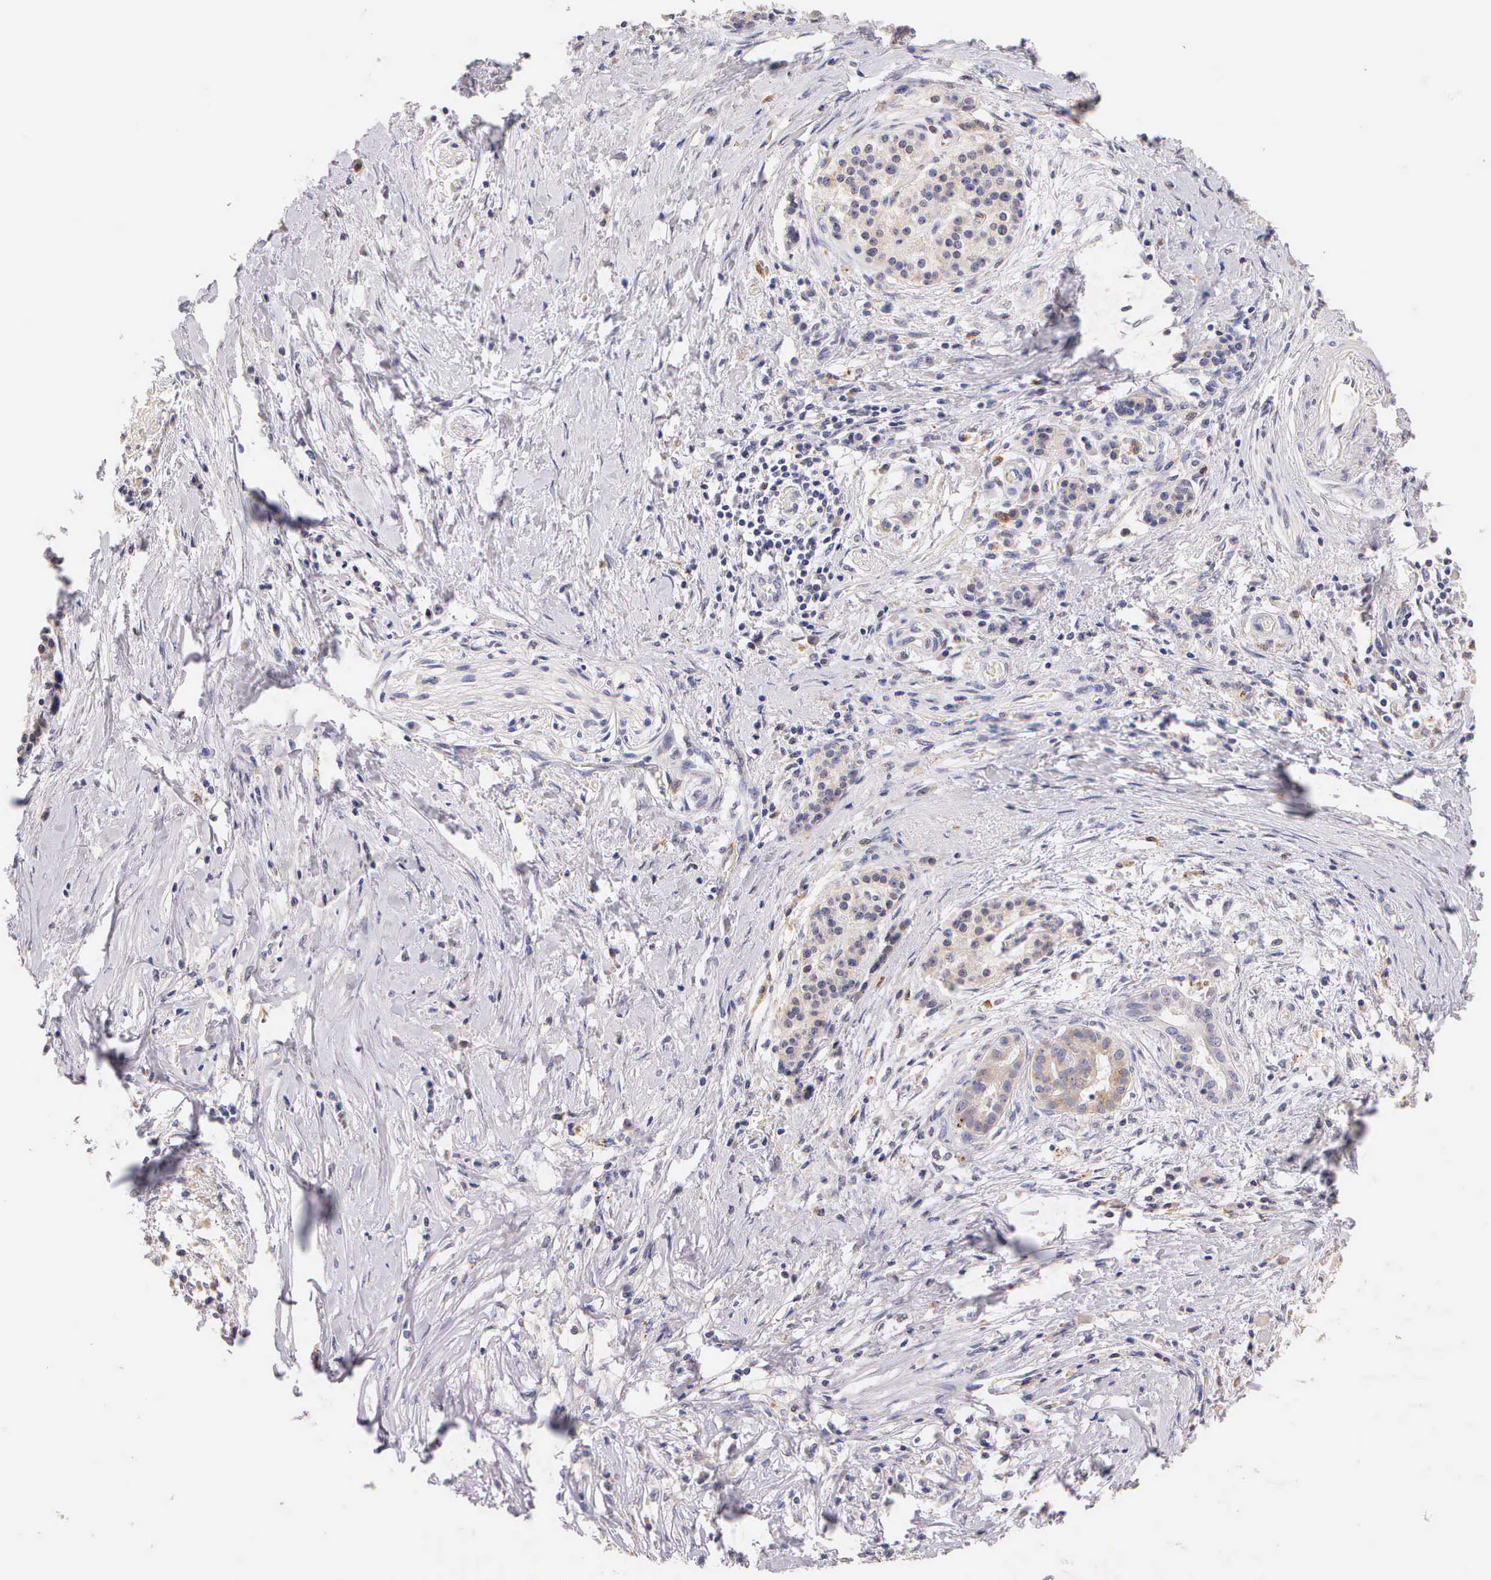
{"staining": {"intensity": "weak", "quantity": "25%-75%", "location": "cytoplasmic/membranous"}, "tissue": "pancreatic cancer", "cell_type": "Tumor cells", "image_type": "cancer", "snomed": [{"axis": "morphology", "description": "Adenocarcinoma, NOS"}, {"axis": "topography", "description": "Pancreas"}], "caption": "There is low levels of weak cytoplasmic/membranous positivity in tumor cells of pancreatic adenocarcinoma, as demonstrated by immunohistochemical staining (brown color).", "gene": "ESR1", "patient": {"sex": "female", "age": 64}}